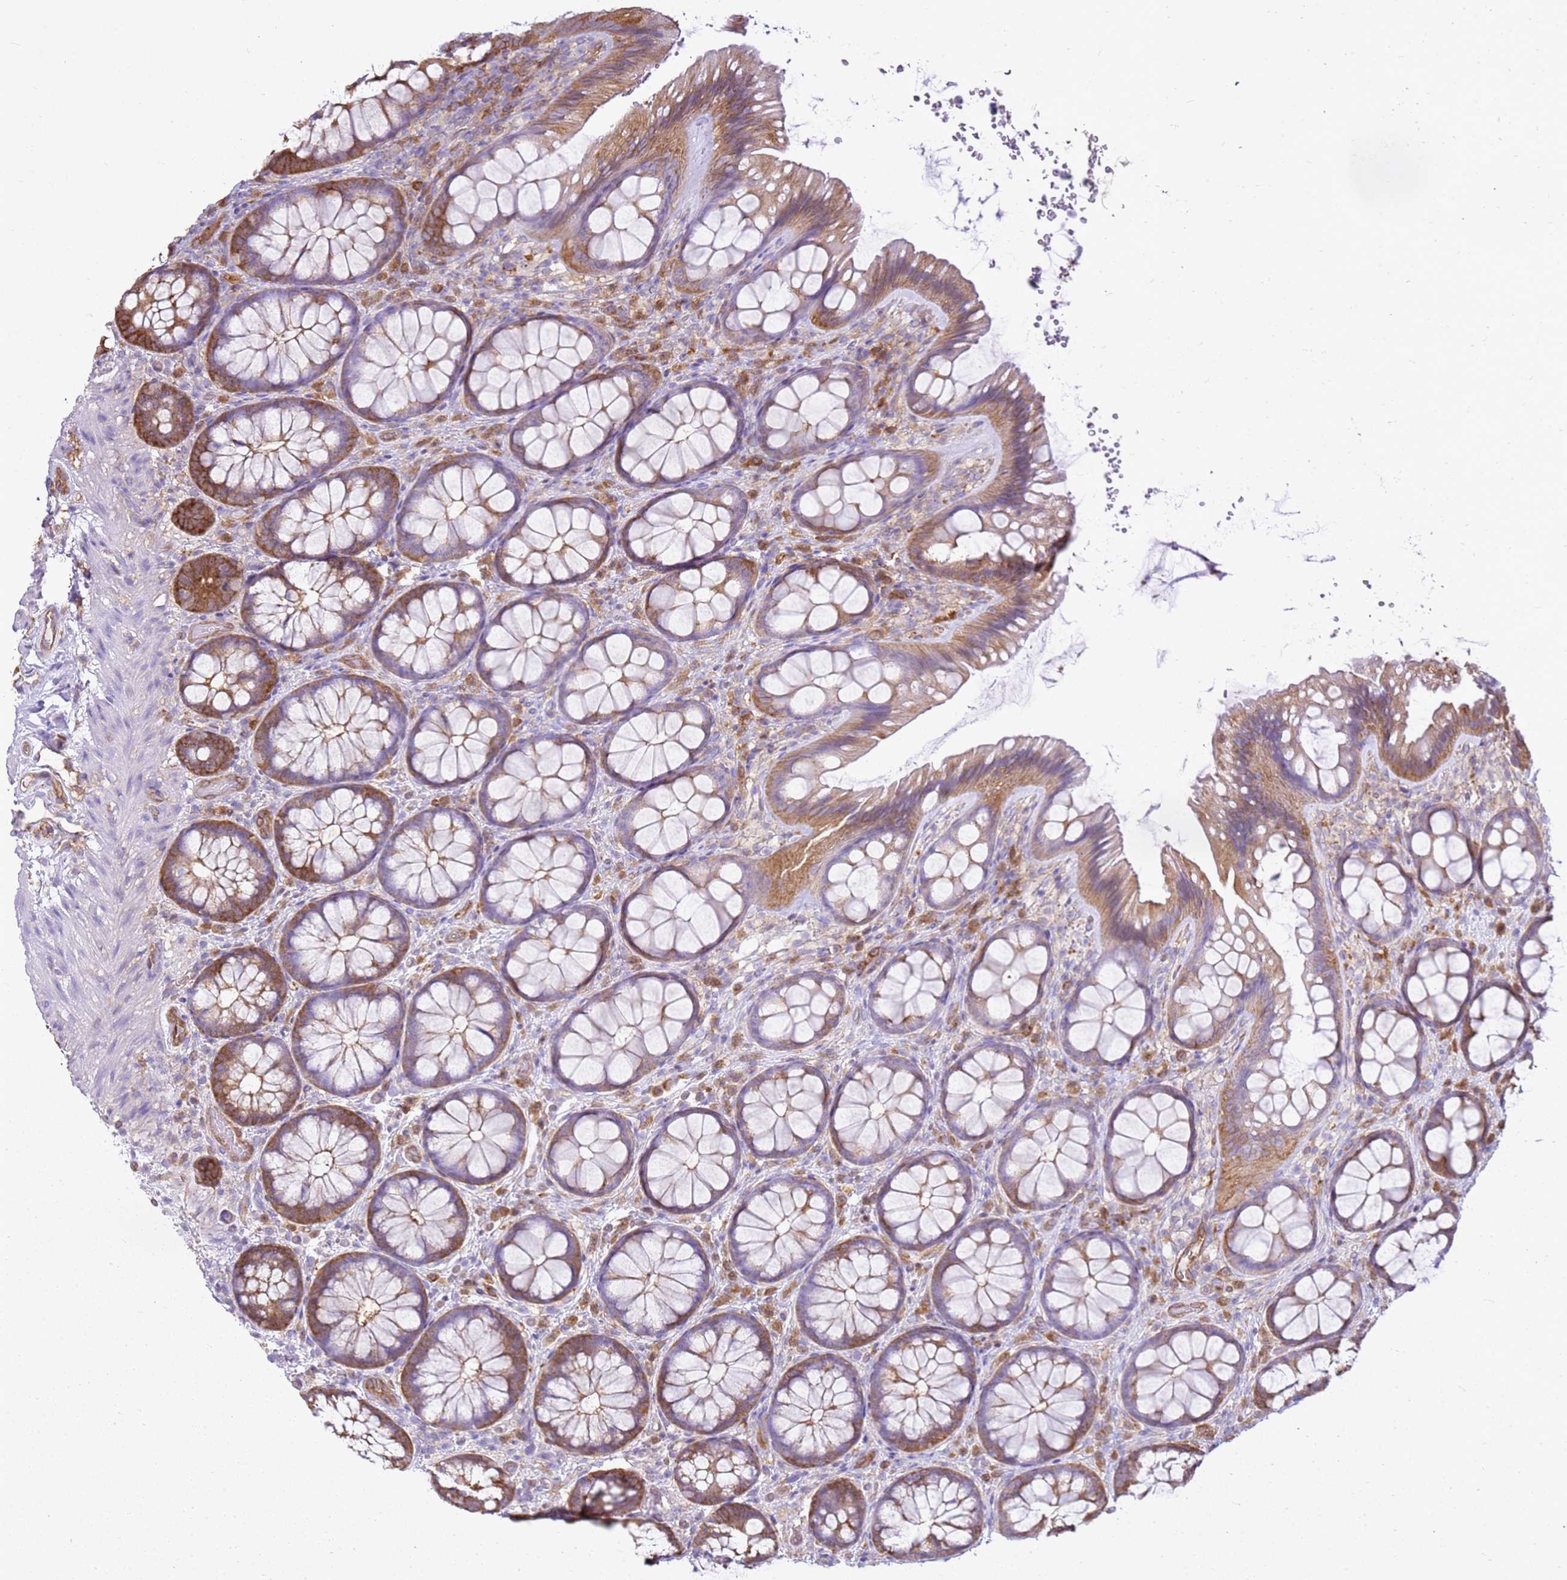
{"staining": {"intensity": "weak", "quantity": ">75%", "location": "cytoplasmic/membranous"}, "tissue": "colon", "cell_type": "Endothelial cells", "image_type": "normal", "snomed": [{"axis": "morphology", "description": "Normal tissue, NOS"}, {"axis": "topography", "description": "Colon"}], "caption": "Unremarkable colon was stained to show a protein in brown. There is low levels of weak cytoplasmic/membranous expression in approximately >75% of endothelial cells.", "gene": "YWHAE", "patient": {"sex": "male", "age": 46}}